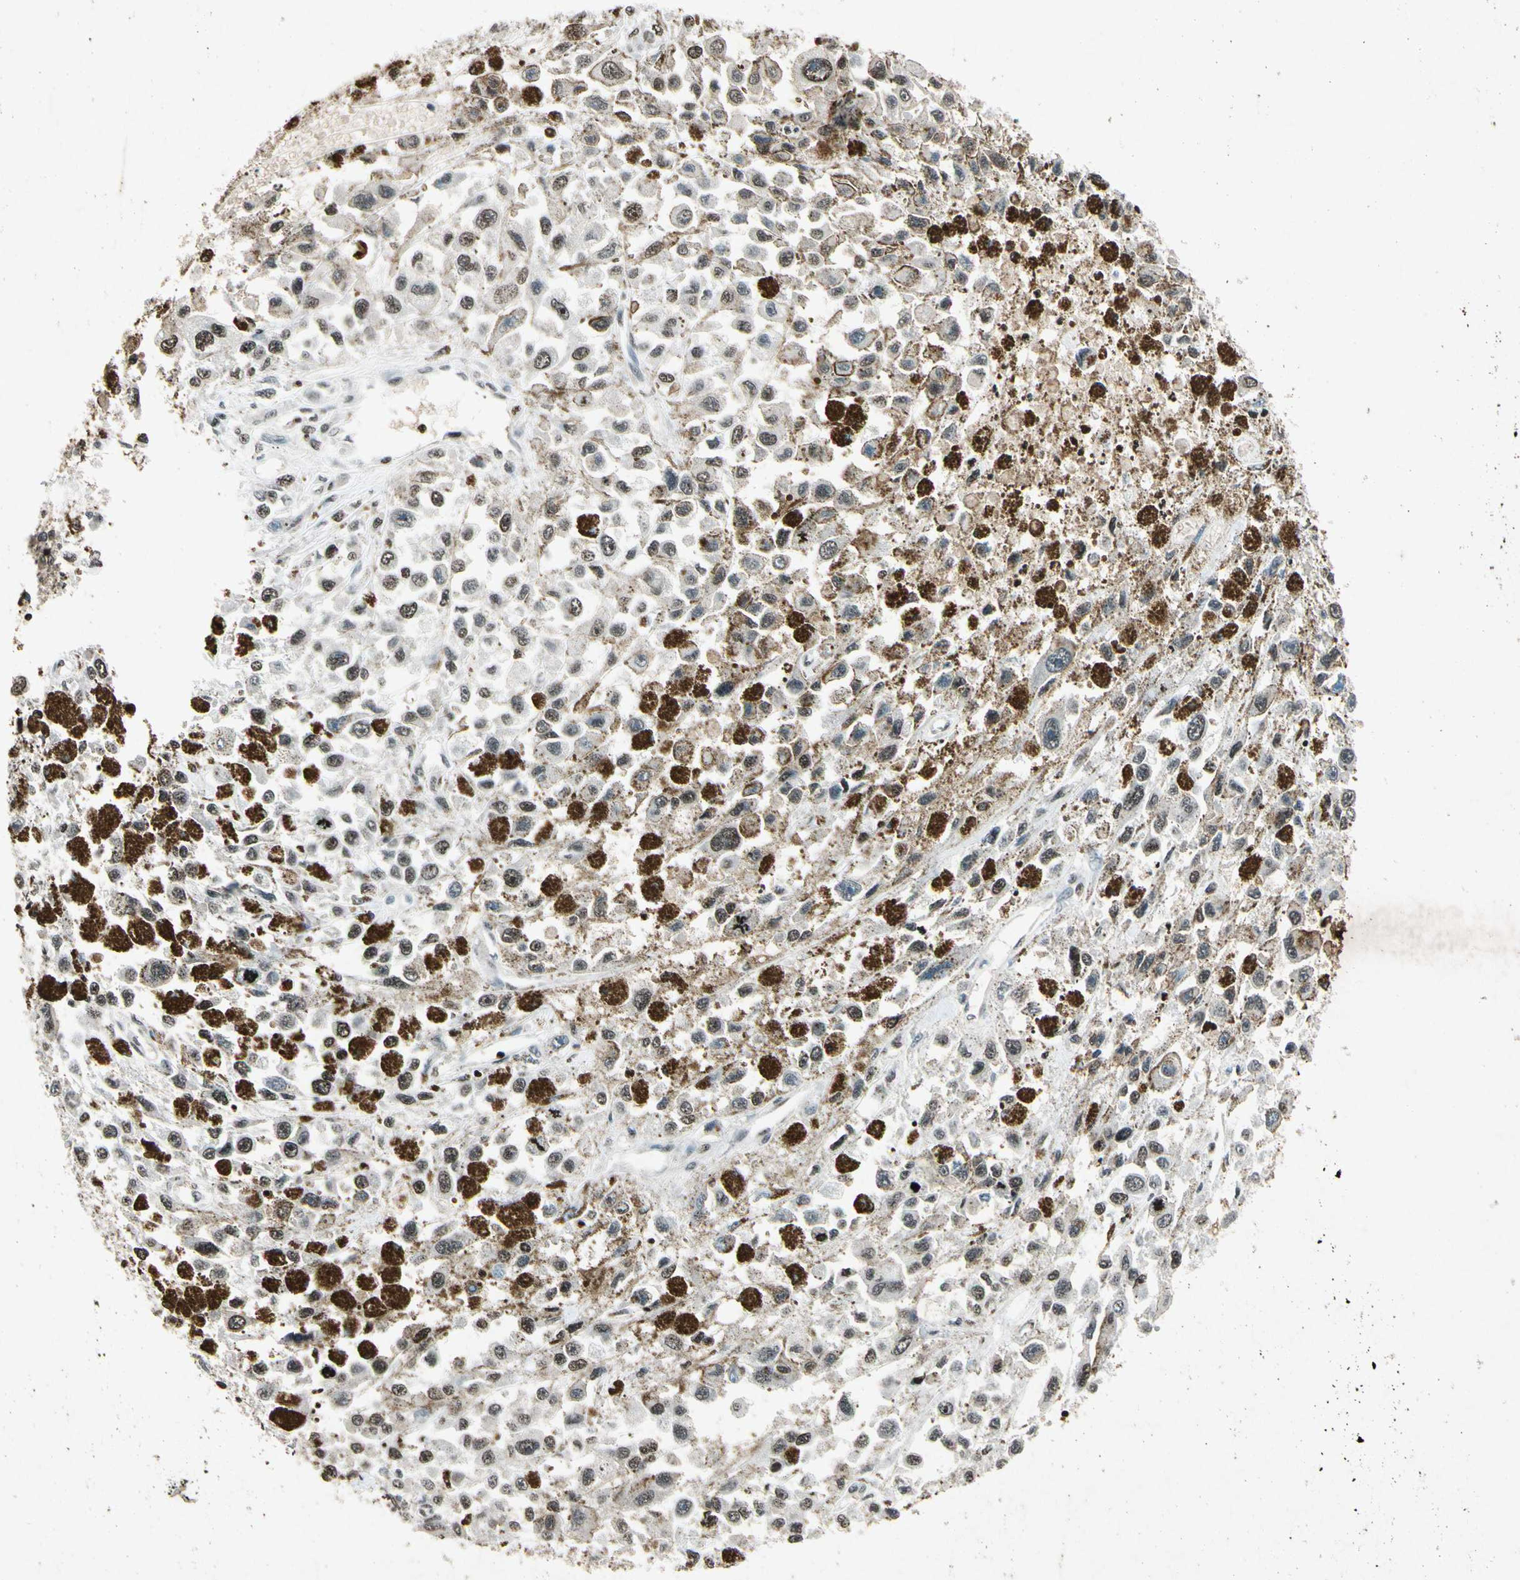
{"staining": {"intensity": "weak", "quantity": "<25%", "location": "nuclear"}, "tissue": "melanoma", "cell_type": "Tumor cells", "image_type": "cancer", "snomed": [{"axis": "morphology", "description": "Malignant melanoma, Metastatic site"}, {"axis": "topography", "description": "Lymph node"}], "caption": "An IHC image of melanoma is shown. There is no staining in tumor cells of melanoma. (DAB (3,3'-diaminobenzidine) immunohistochemistry (IHC) visualized using brightfield microscopy, high magnification).", "gene": "HOXB3", "patient": {"sex": "male", "age": 59}}